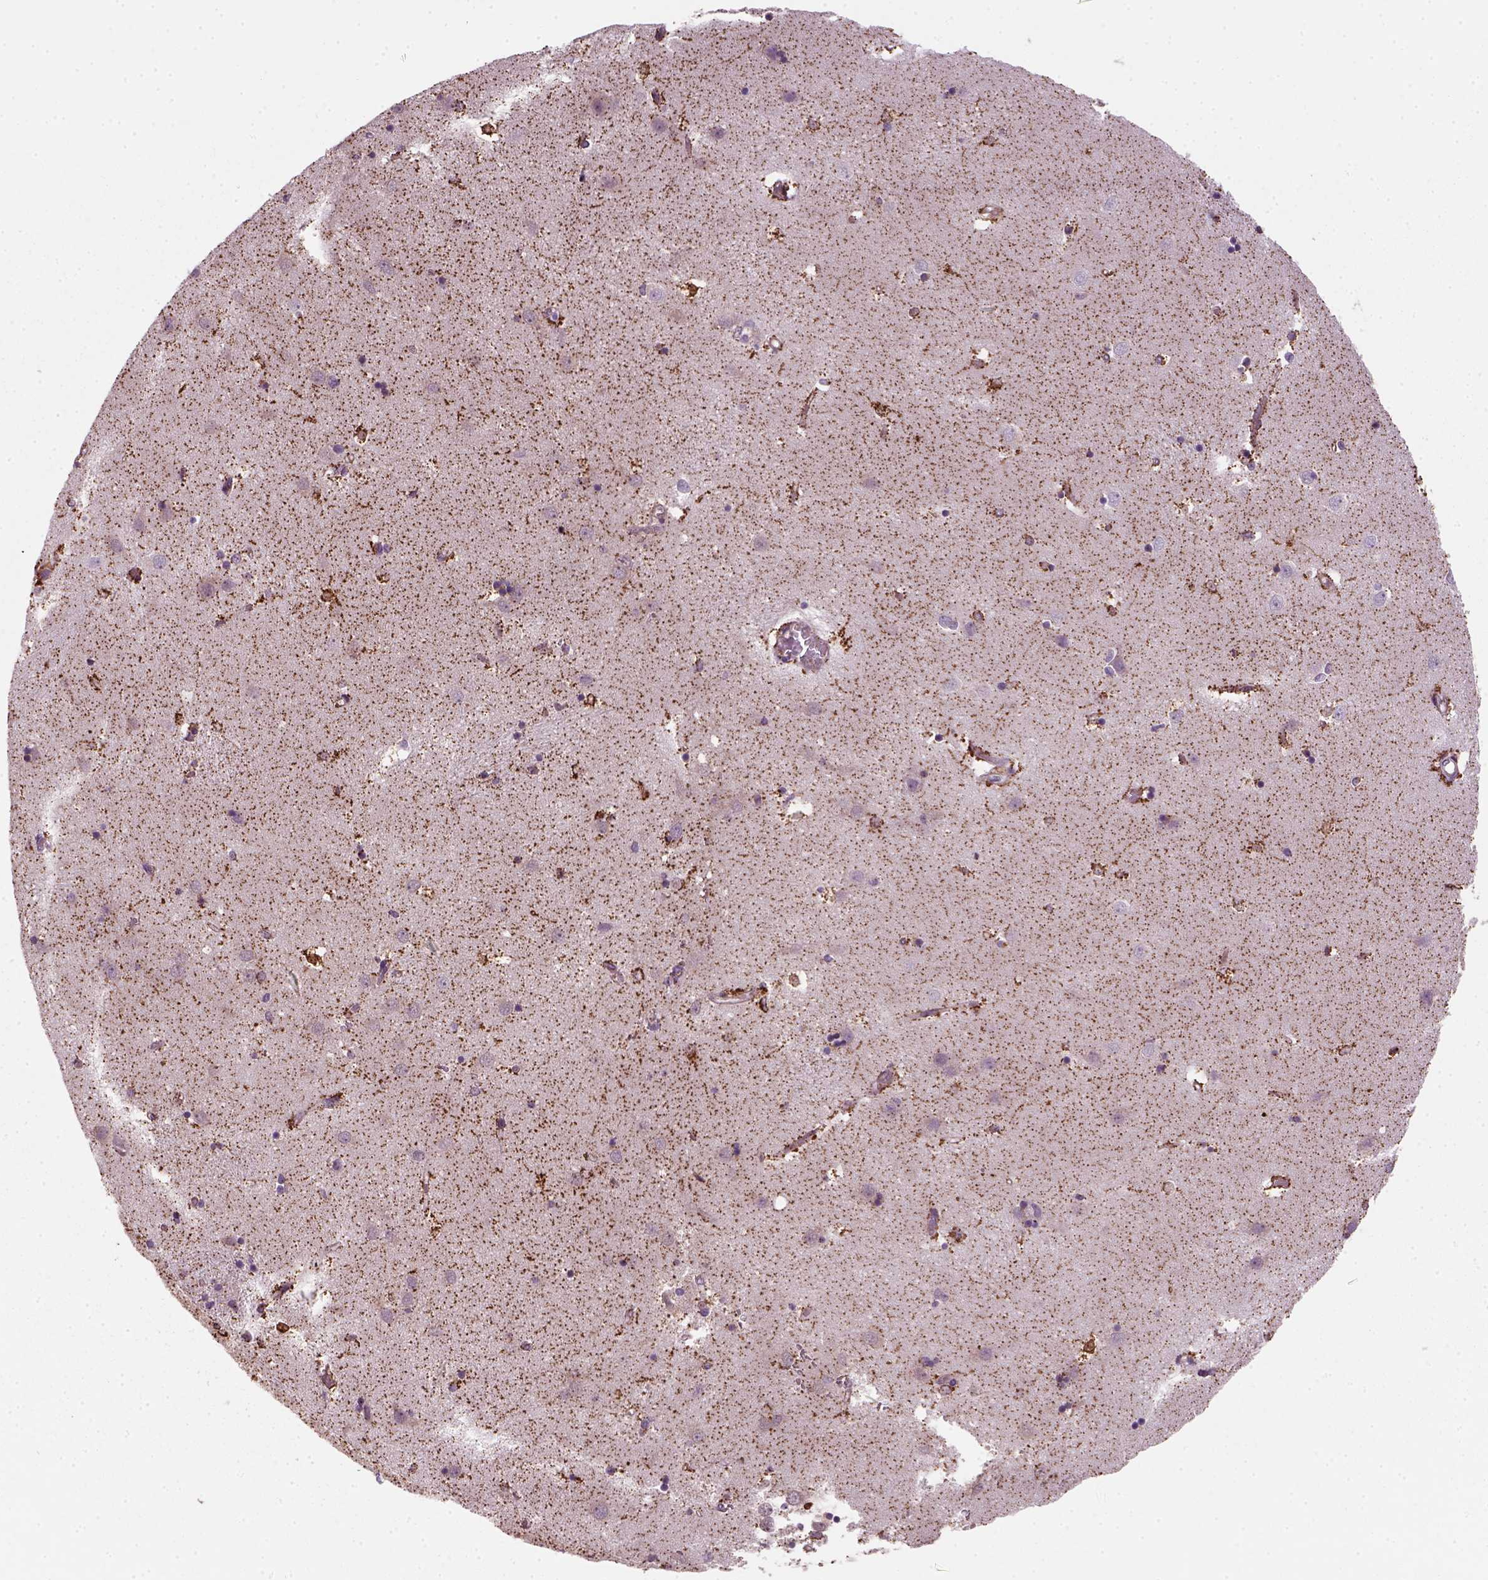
{"staining": {"intensity": "strong", "quantity": "<25%", "location": "cytoplasmic/membranous"}, "tissue": "caudate", "cell_type": "Glial cells", "image_type": "normal", "snomed": [{"axis": "morphology", "description": "Normal tissue, NOS"}, {"axis": "topography", "description": "Lateral ventricle wall"}], "caption": "Human caudate stained for a protein (brown) demonstrates strong cytoplasmic/membranous positive positivity in approximately <25% of glial cells.", "gene": "NUDT16L1", "patient": {"sex": "male", "age": 54}}